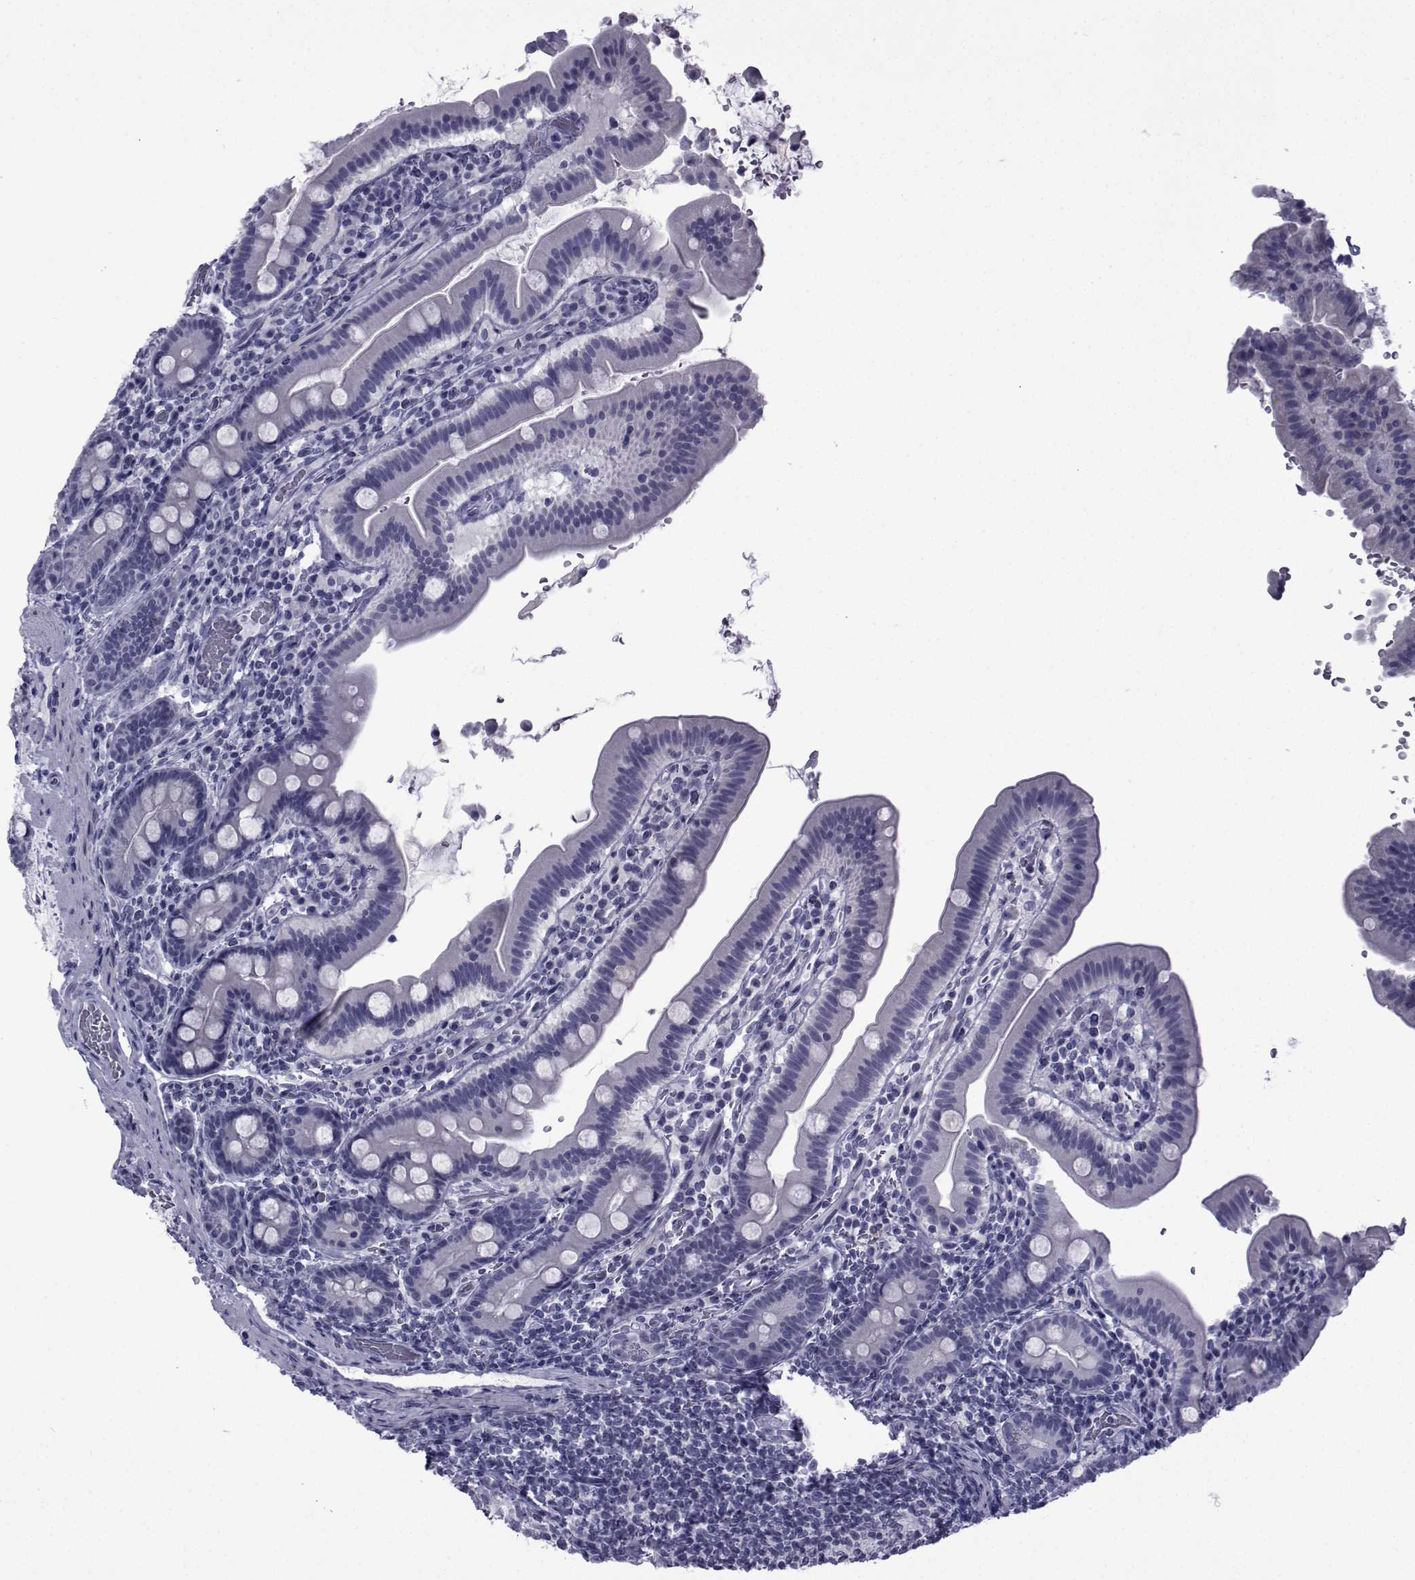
{"staining": {"intensity": "negative", "quantity": "none", "location": "none"}, "tissue": "small intestine", "cell_type": "Glandular cells", "image_type": "normal", "snomed": [{"axis": "morphology", "description": "Normal tissue, NOS"}, {"axis": "topography", "description": "Small intestine"}], "caption": "Protein analysis of unremarkable small intestine demonstrates no significant staining in glandular cells. (DAB (3,3'-diaminobenzidine) IHC with hematoxylin counter stain).", "gene": "PDE6G", "patient": {"sex": "male", "age": 26}}